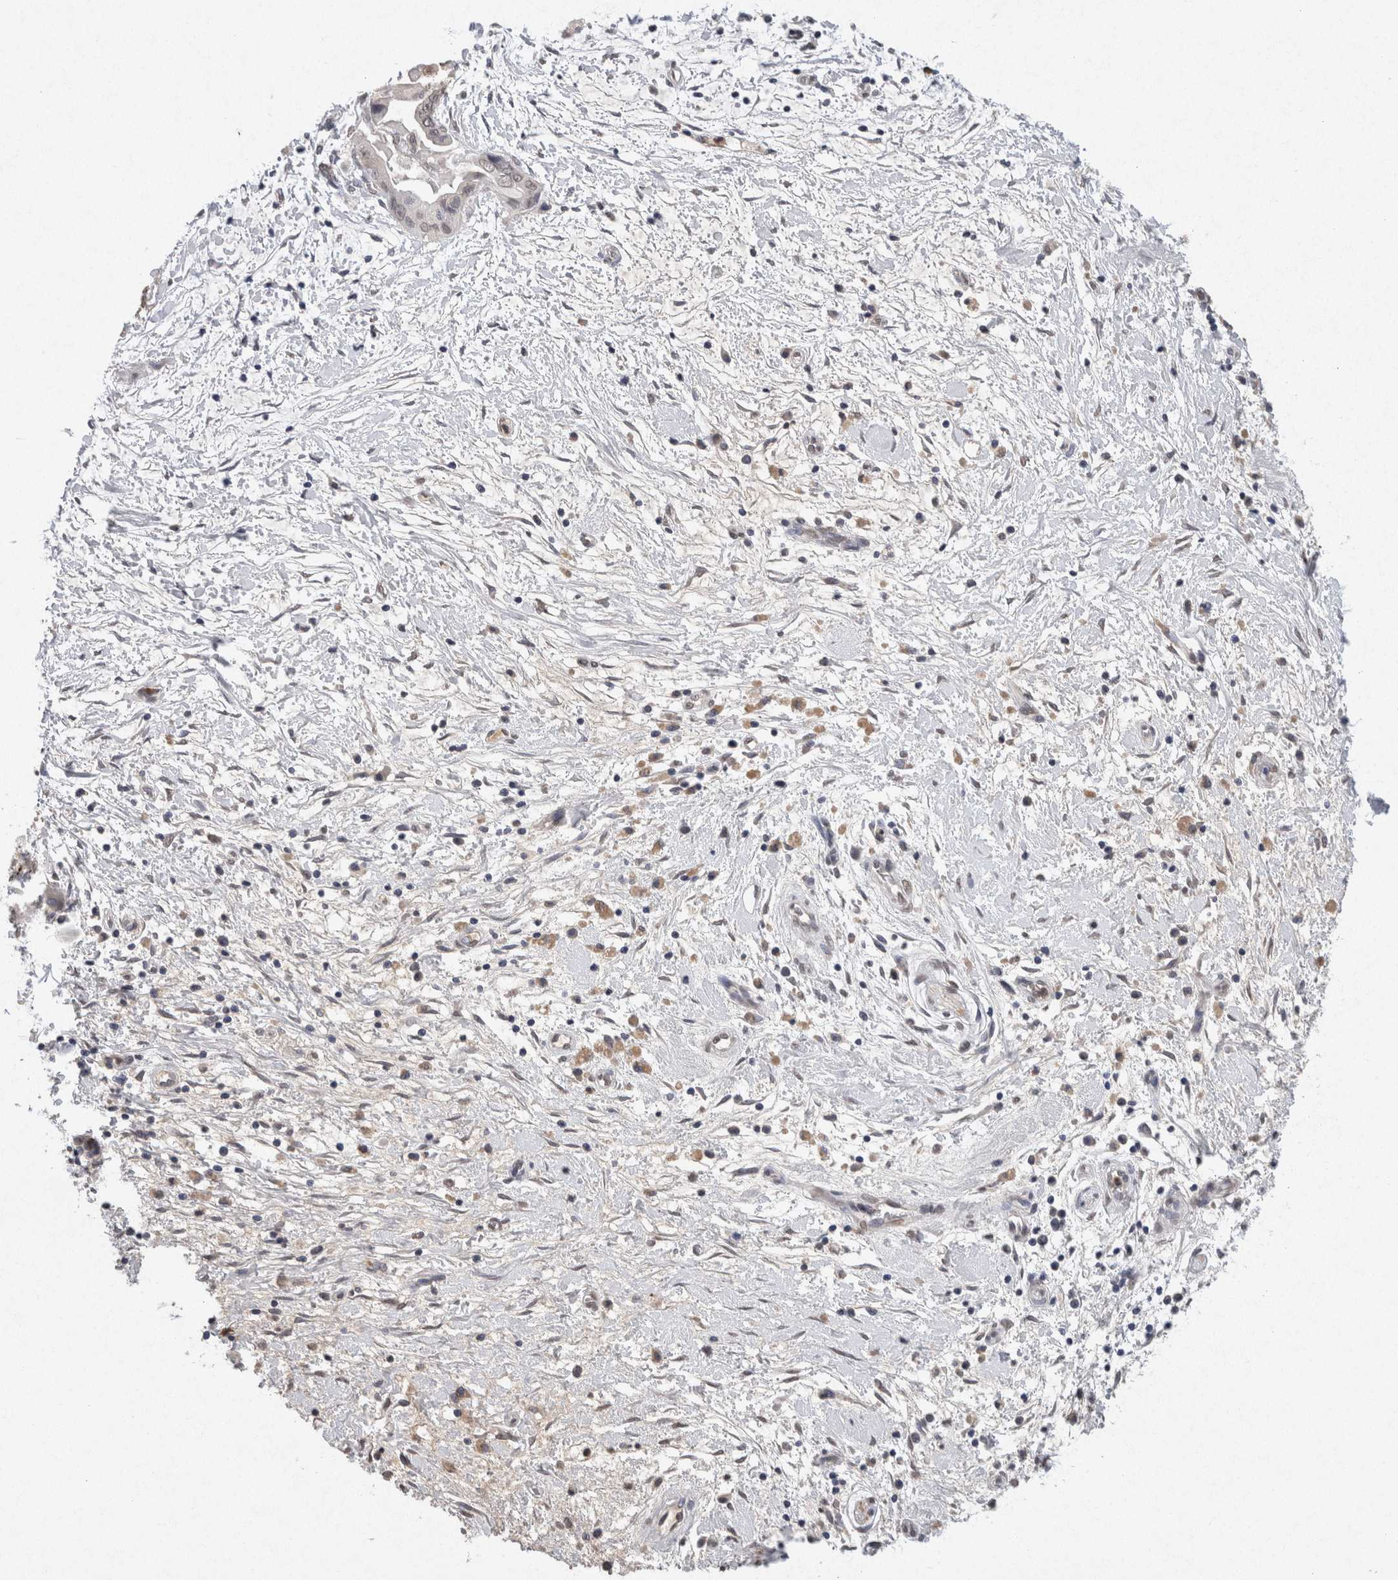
{"staining": {"intensity": "negative", "quantity": "none", "location": "none"}, "tissue": "pancreatic cancer", "cell_type": "Tumor cells", "image_type": "cancer", "snomed": [{"axis": "morphology", "description": "Adenocarcinoma, NOS"}, {"axis": "topography", "description": "Pancreas"}], "caption": "Immunohistochemistry (IHC) of human pancreatic cancer demonstrates no staining in tumor cells.", "gene": "FABP7", "patient": {"sex": "female", "age": 75}}